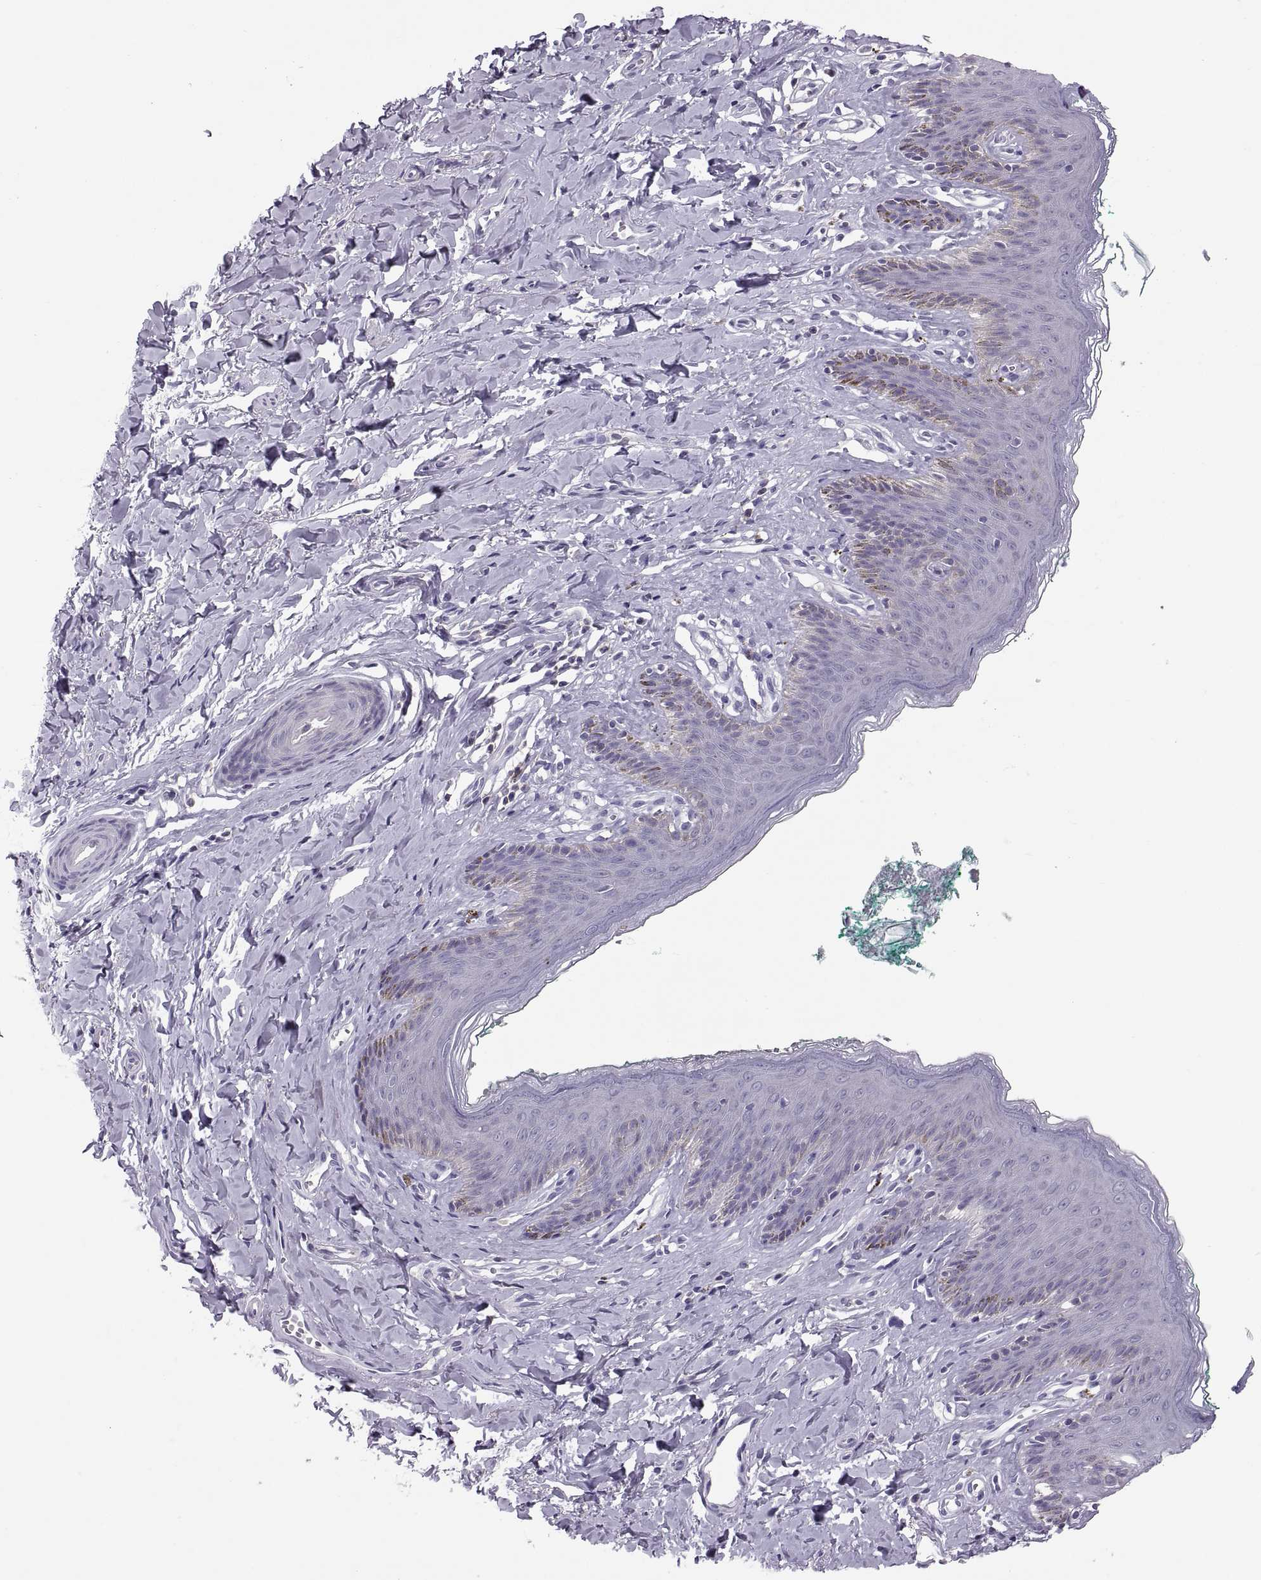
{"staining": {"intensity": "negative", "quantity": "none", "location": "none"}, "tissue": "skin", "cell_type": "Epidermal cells", "image_type": "normal", "snomed": [{"axis": "morphology", "description": "Normal tissue, NOS"}, {"axis": "topography", "description": "Vulva"}], "caption": "IHC micrograph of normal human skin stained for a protein (brown), which displays no expression in epidermal cells.", "gene": "TTC21A", "patient": {"sex": "female", "age": 66}}